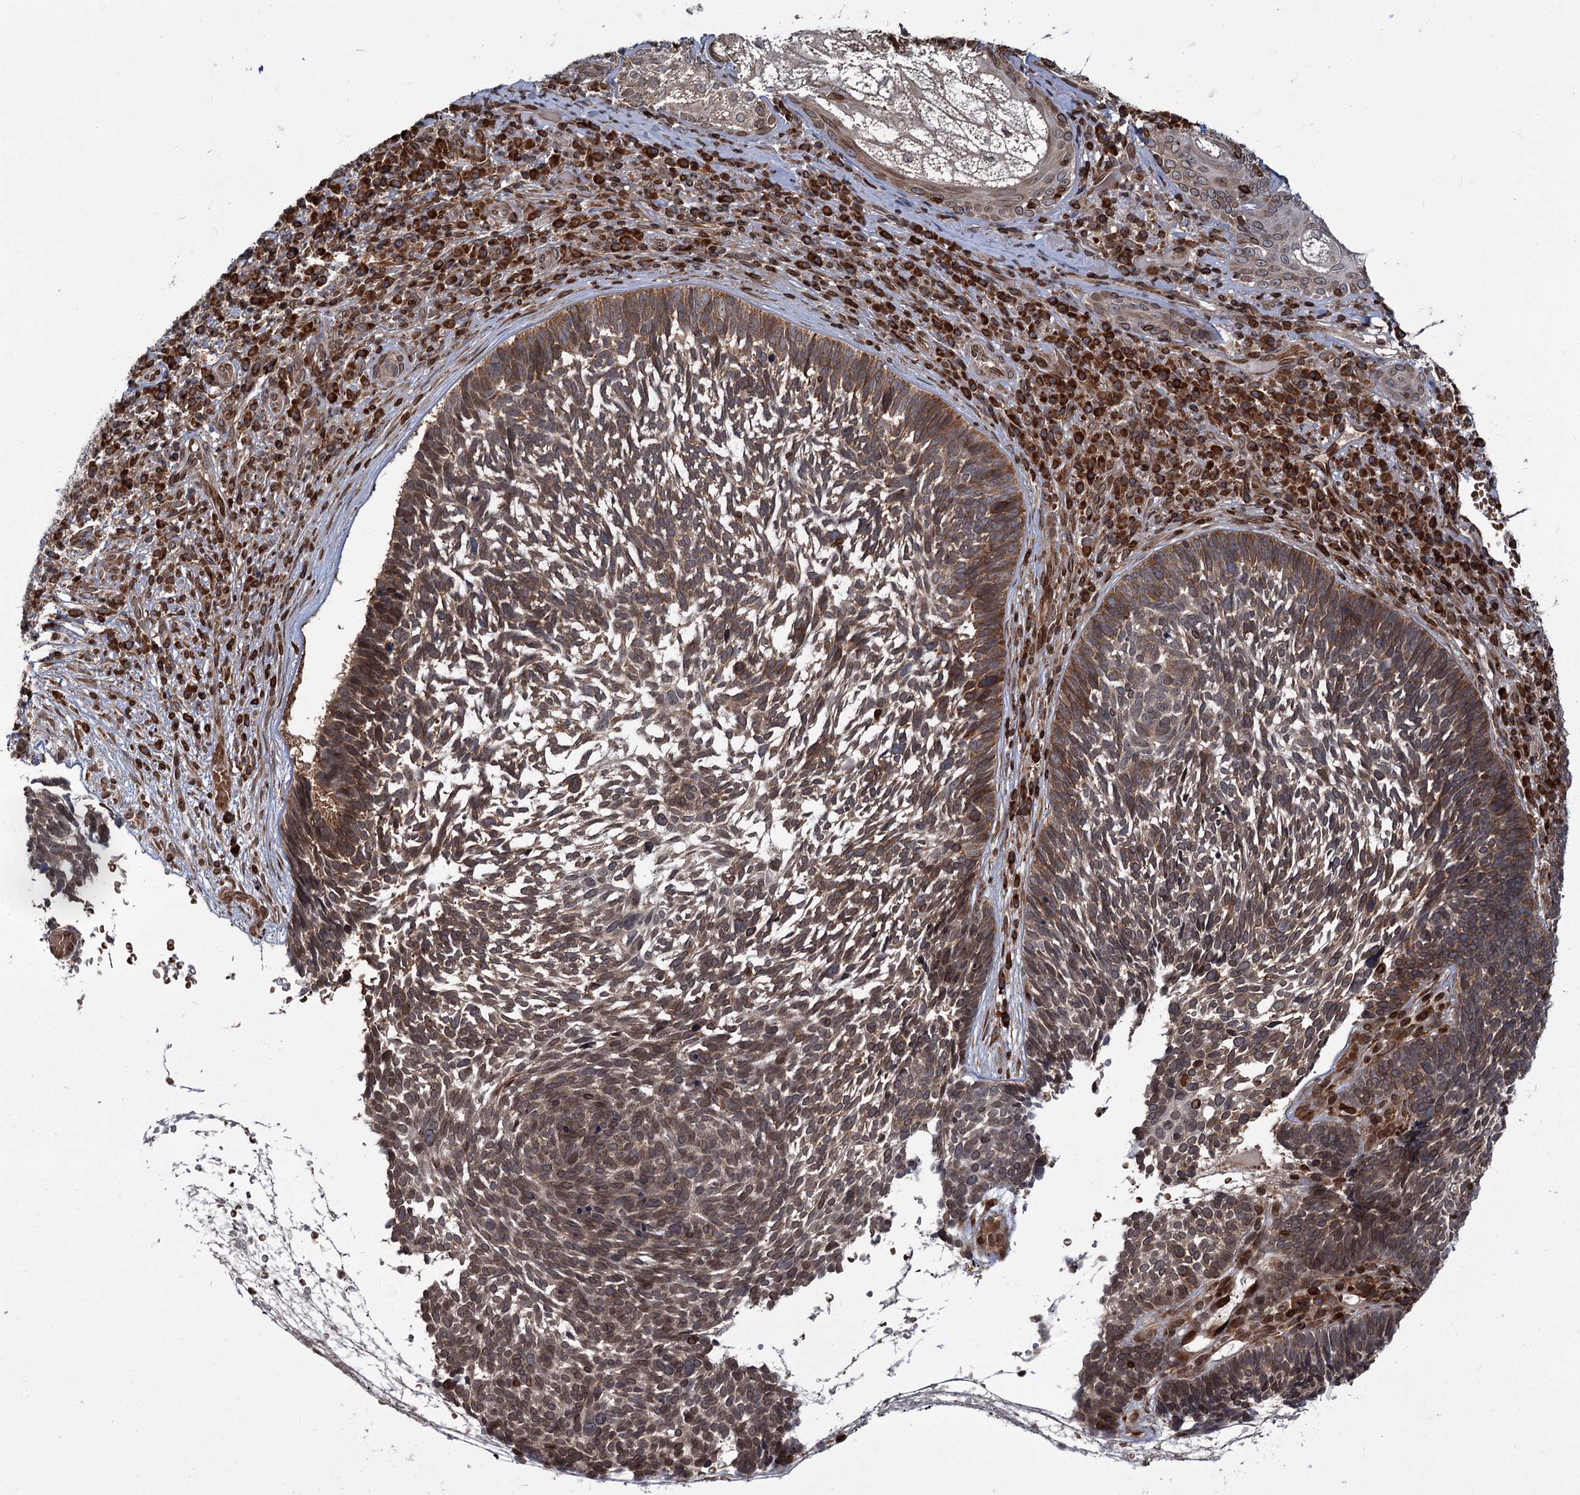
{"staining": {"intensity": "moderate", "quantity": ">75%", "location": "cytoplasmic/membranous,nuclear"}, "tissue": "skin cancer", "cell_type": "Tumor cells", "image_type": "cancer", "snomed": [{"axis": "morphology", "description": "Basal cell carcinoma"}, {"axis": "topography", "description": "Skin"}], "caption": "There is medium levels of moderate cytoplasmic/membranous and nuclear positivity in tumor cells of skin cancer (basal cell carcinoma), as demonstrated by immunohistochemical staining (brown color).", "gene": "CFAP46", "patient": {"sex": "male", "age": 88}}